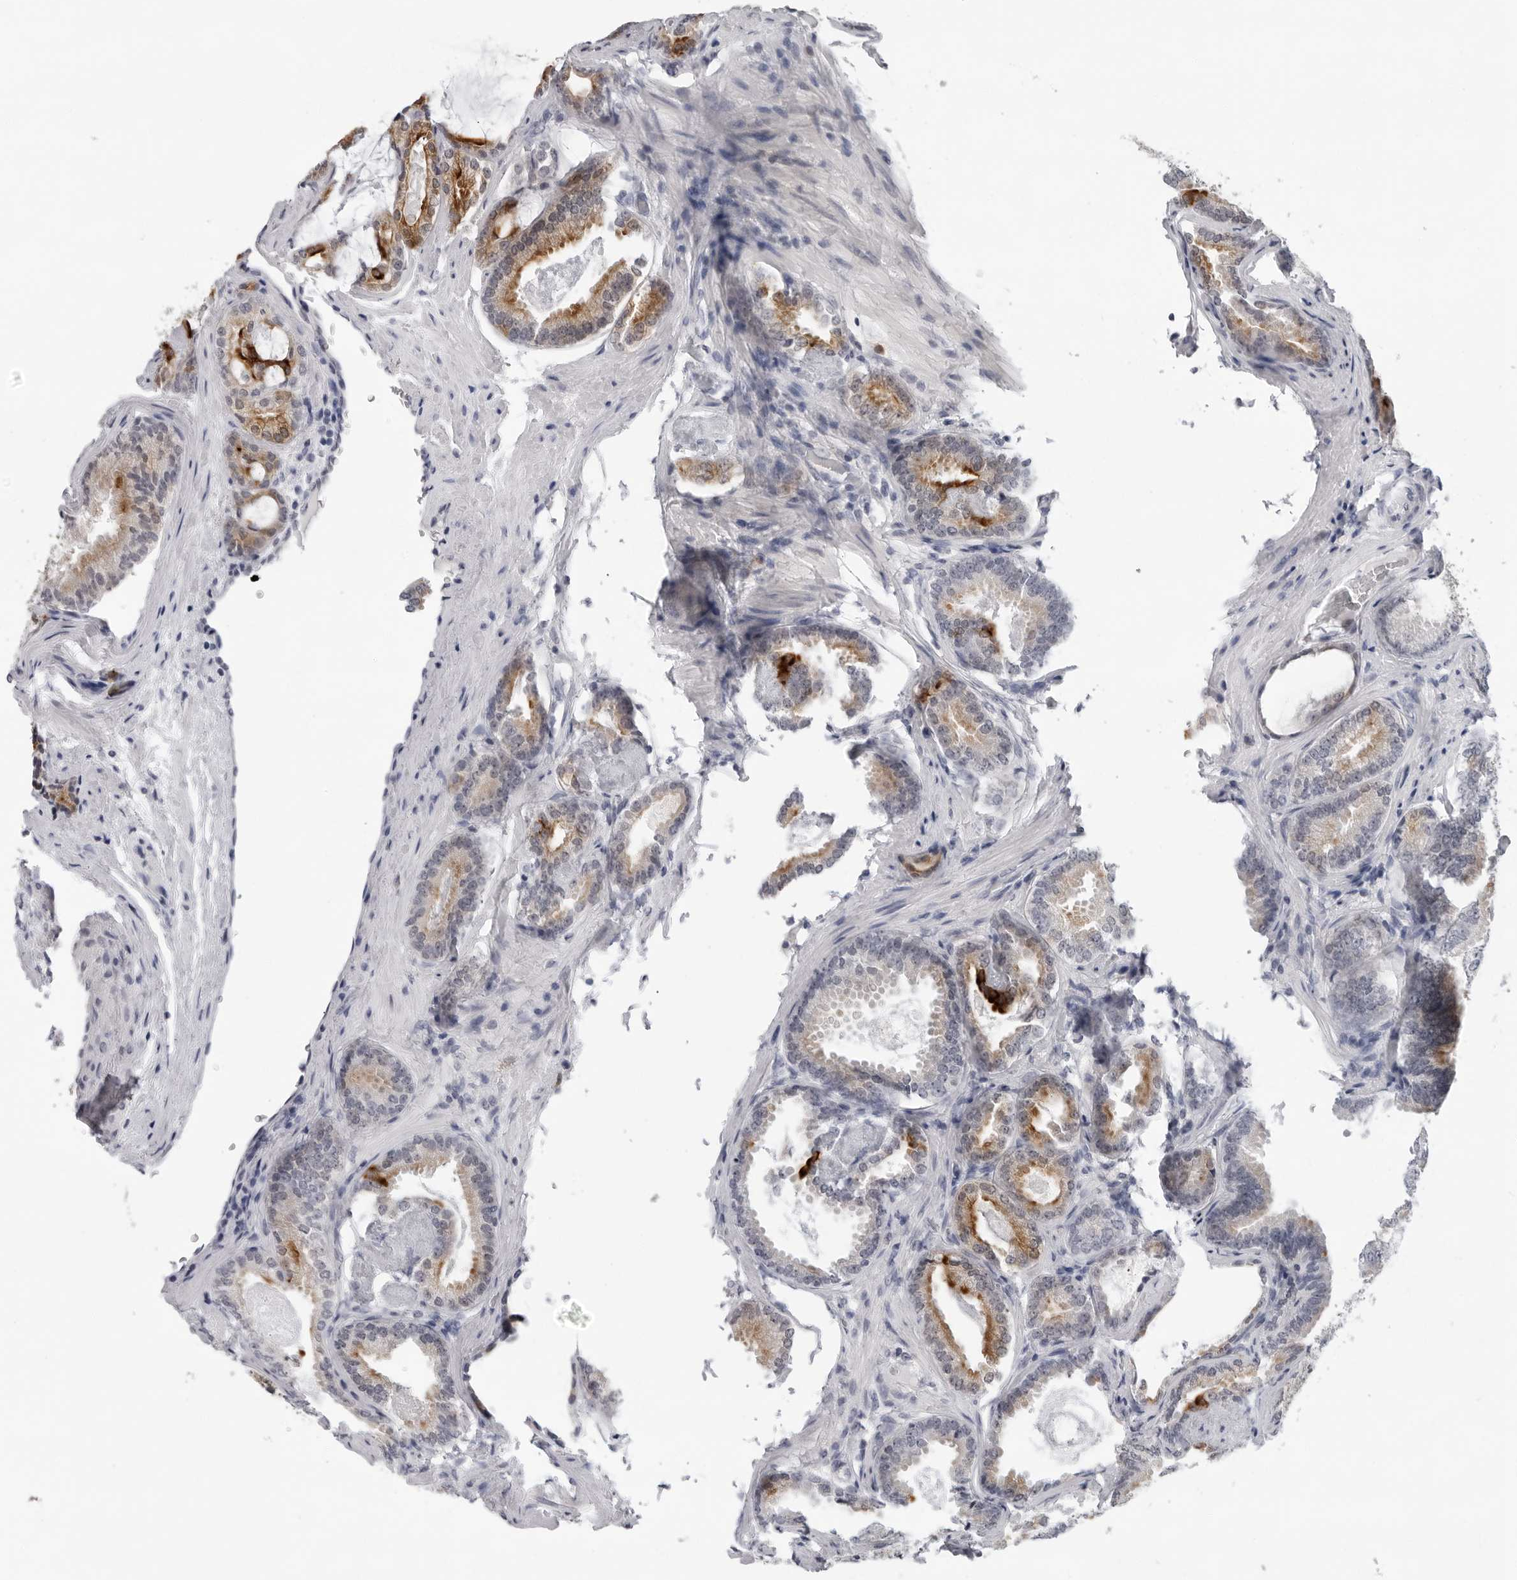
{"staining": {"intensity": "moderate", "quantity": "25%-75%", "location": "cytoplasmic/membranous"}, "tissue": "prostate cancer", "cell_type": "Tumor cells", "image_type": "cancer", "snomed": [{"axis": "morphology", "description": "Adenocarcinoma, Low grade"}, {"axis": "topography", "description": "Prostate"}], "caption": "Brown immunohistochemical staining in prostate cancer (adenocarcinoma (low-grade)) displays moderate cytoplasmic/membranous expression in about 25%-75% of tumor cells. (brown staining indicates protein expression, while blue staining denotes nuclei).", "gene": "CCDC28B", "patient": {"sex": "male", "age": 71}}